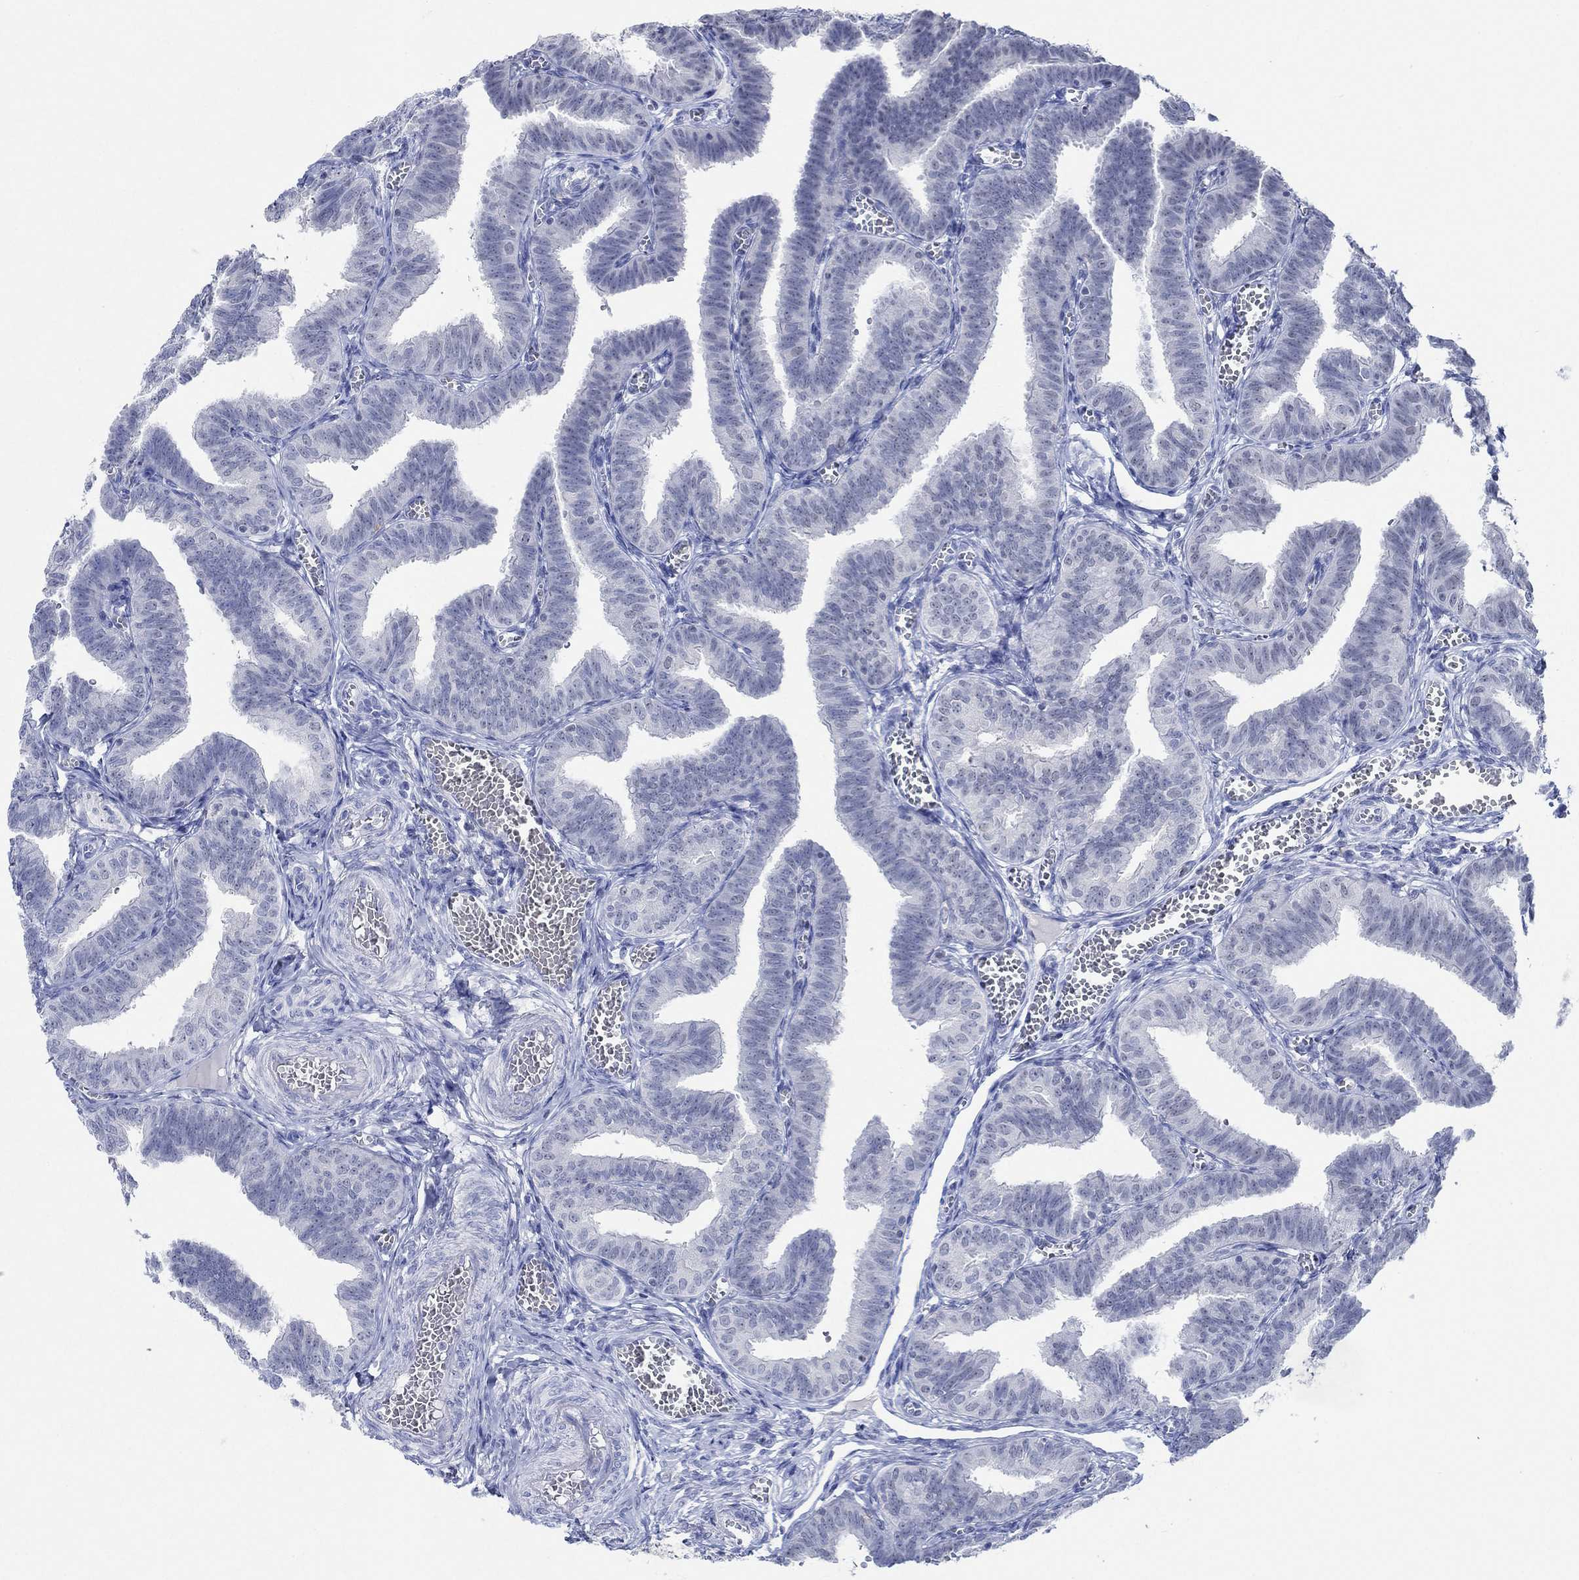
{"staining": {"intensity": "negative", "quantity": "none", "location": "none"}, "tissue": "fallopian tube", "cell_type": "Glandular cells", "image_type": "normal", "snomed": [{"axis": "morphology", "description": "Normal tissue, NOS"}, {"axis": "topography", "description": "Fallopian tube"}], "caption": "This is an IHC histopathology image of benign fallopian tube. There is no staining in glandular cells.", "gene": "PPP1R17", "patient": {"sex": "female", "age": 25}}